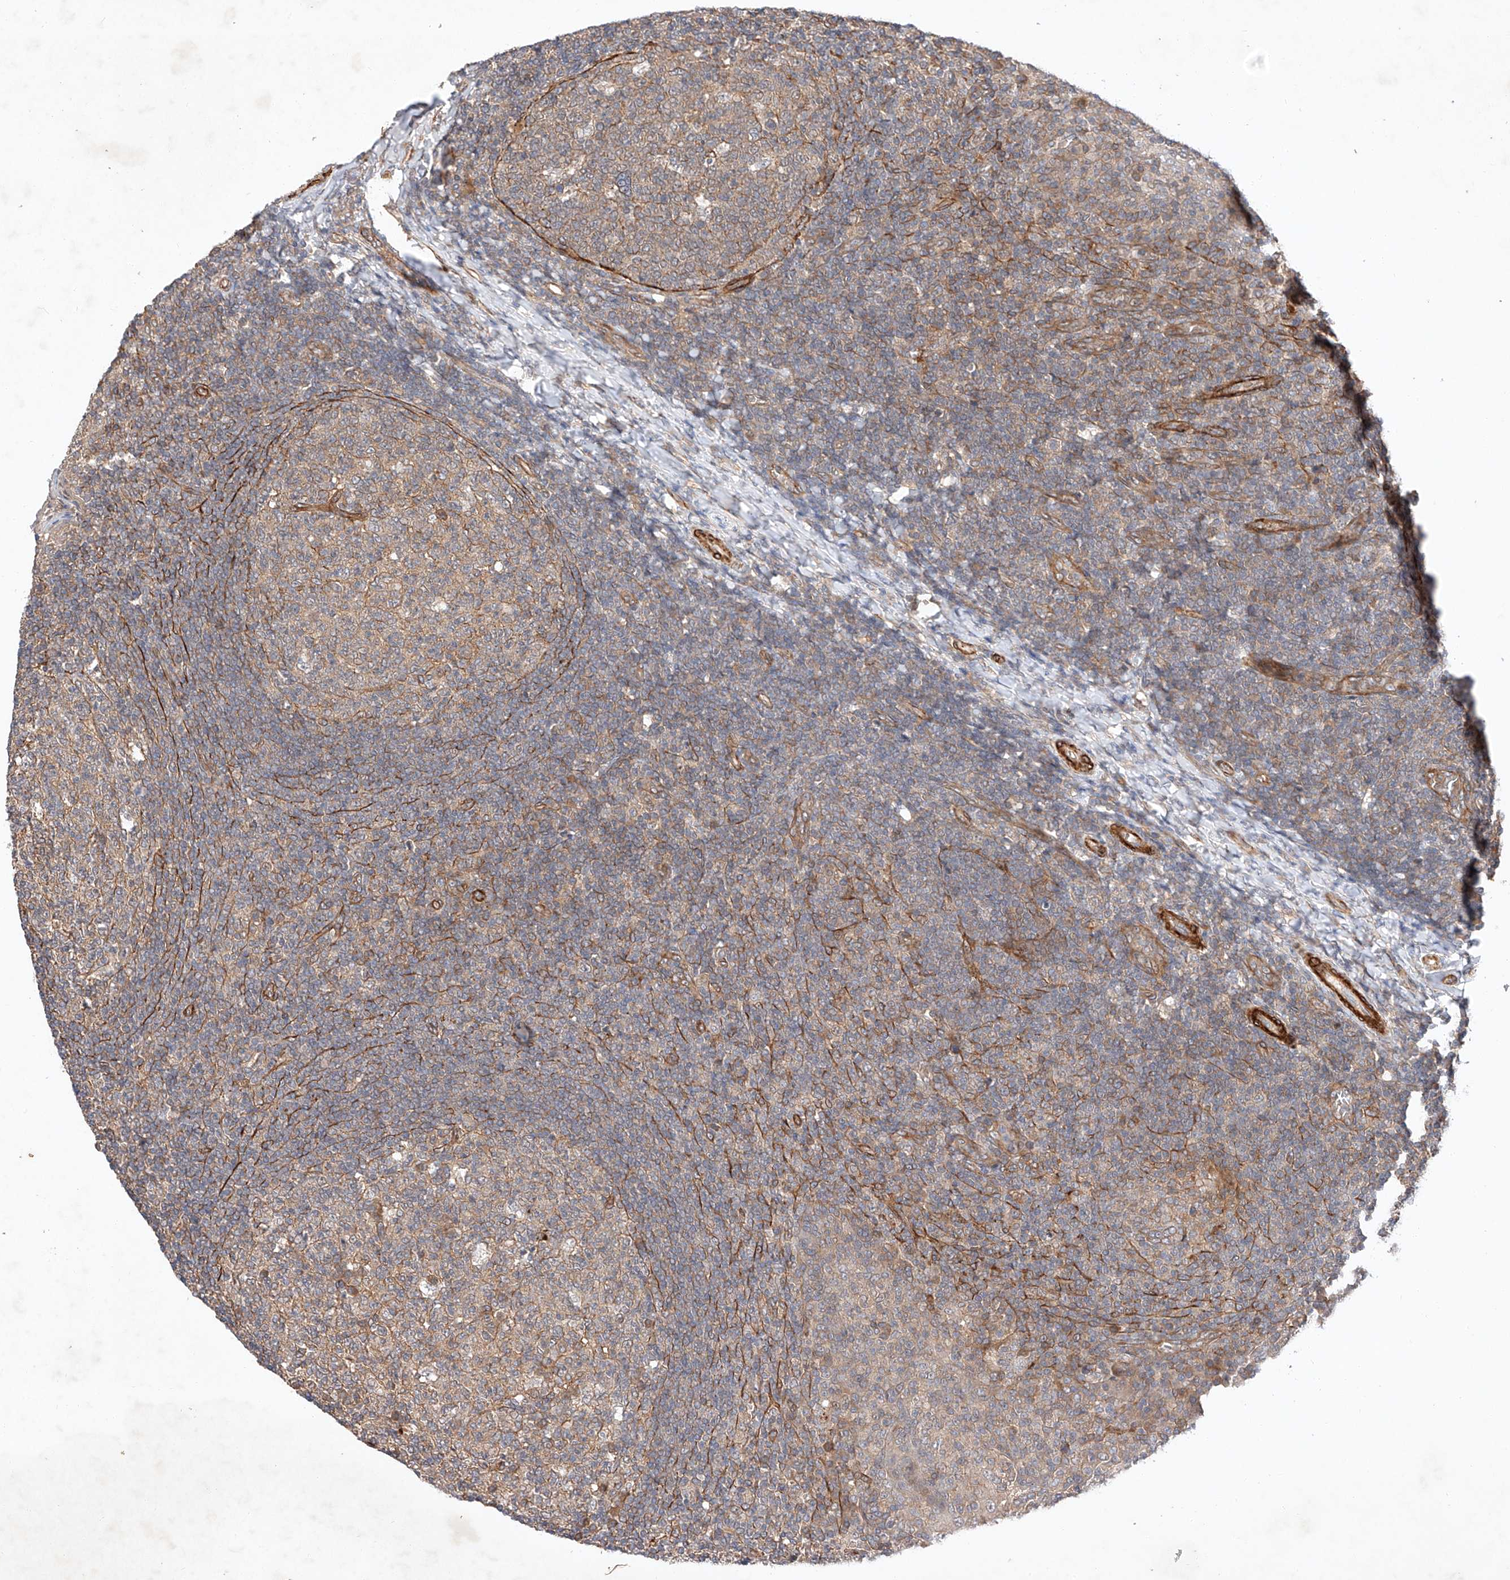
{"staining": {"intensity": "weak", "quantity": ">75%", "location": "cytoplasmic/membranous"}, "tissue": "tonsil", "cell_type": "Germinal center cells", "image_type": "normal", "snomed": [{"axis": "morphology", "description": "Normal tissue, NOS"}, {"axis": "topography", "description": "Tonsil"}], "caption": "Immunohistochemistry (IHC) micrograph of benign human tonsil stained for a protein (brown), which displays low levels of weak cytoplasmic/membranous positivity in approximately >75% of germinal center cells.", "gene": "ARHGAP33", "patient": {"sex": "female", "age": 19}}